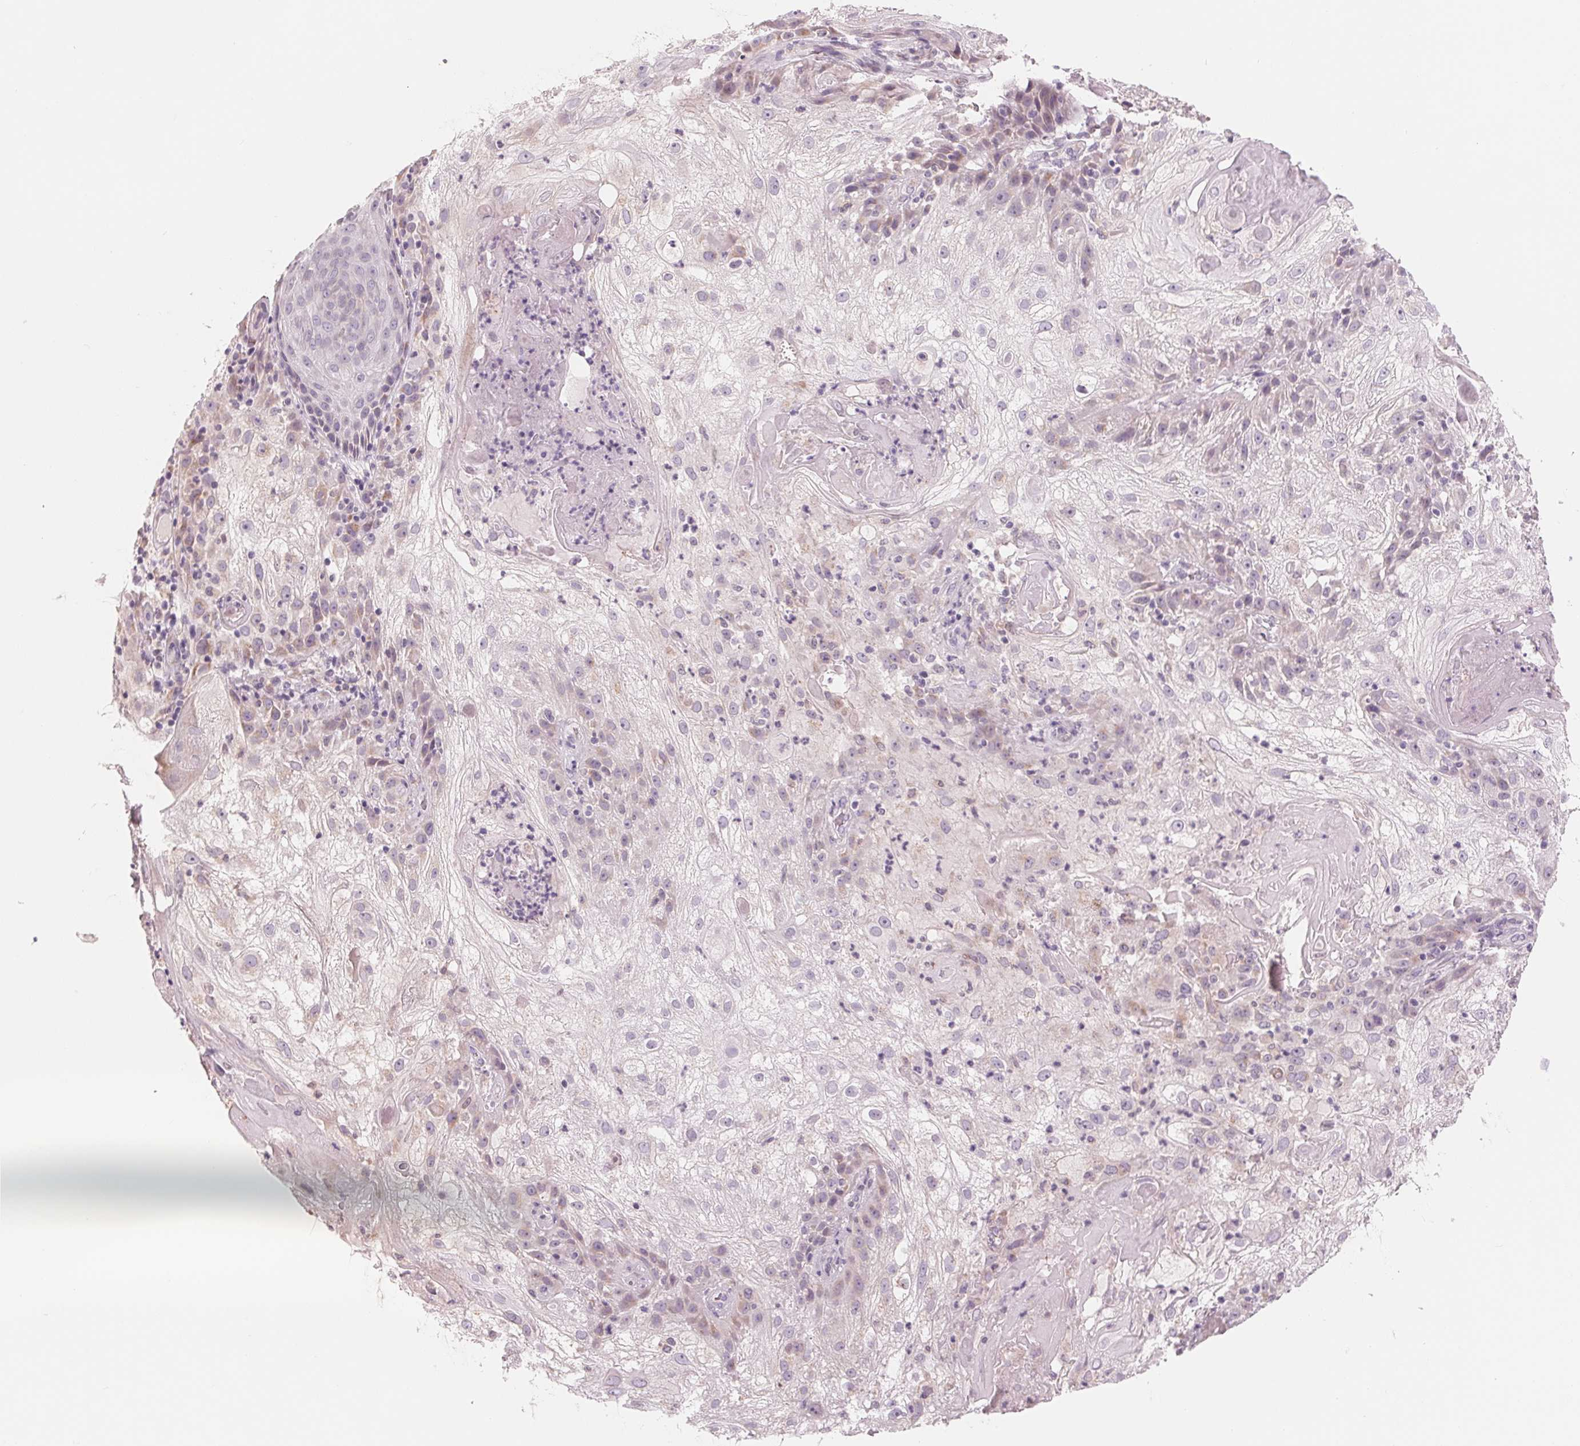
{"staining": {"intensity": "weak", "quantity": "<25%", "location": "nuclear"}, "tissue": "skin cancer", "cell_type": "Tumor cells", "image_type": "cancer", "snomed": [{"axis": "morphology", "description": "Normal tissue, NOS"}, {"axis": "morphology", "description": "Squamous cell carcinoma, NOS"}, {"axis": "topography", "description": "Skin"}], "caption": "DAB (3,3'-diaminobenzidine) immunohistochemical staining of human skin squamous cell carcinoma displays no significant staining in tumor cells.", "gene": "IL9R", "patient": {"sex": "female", "age": 83}}